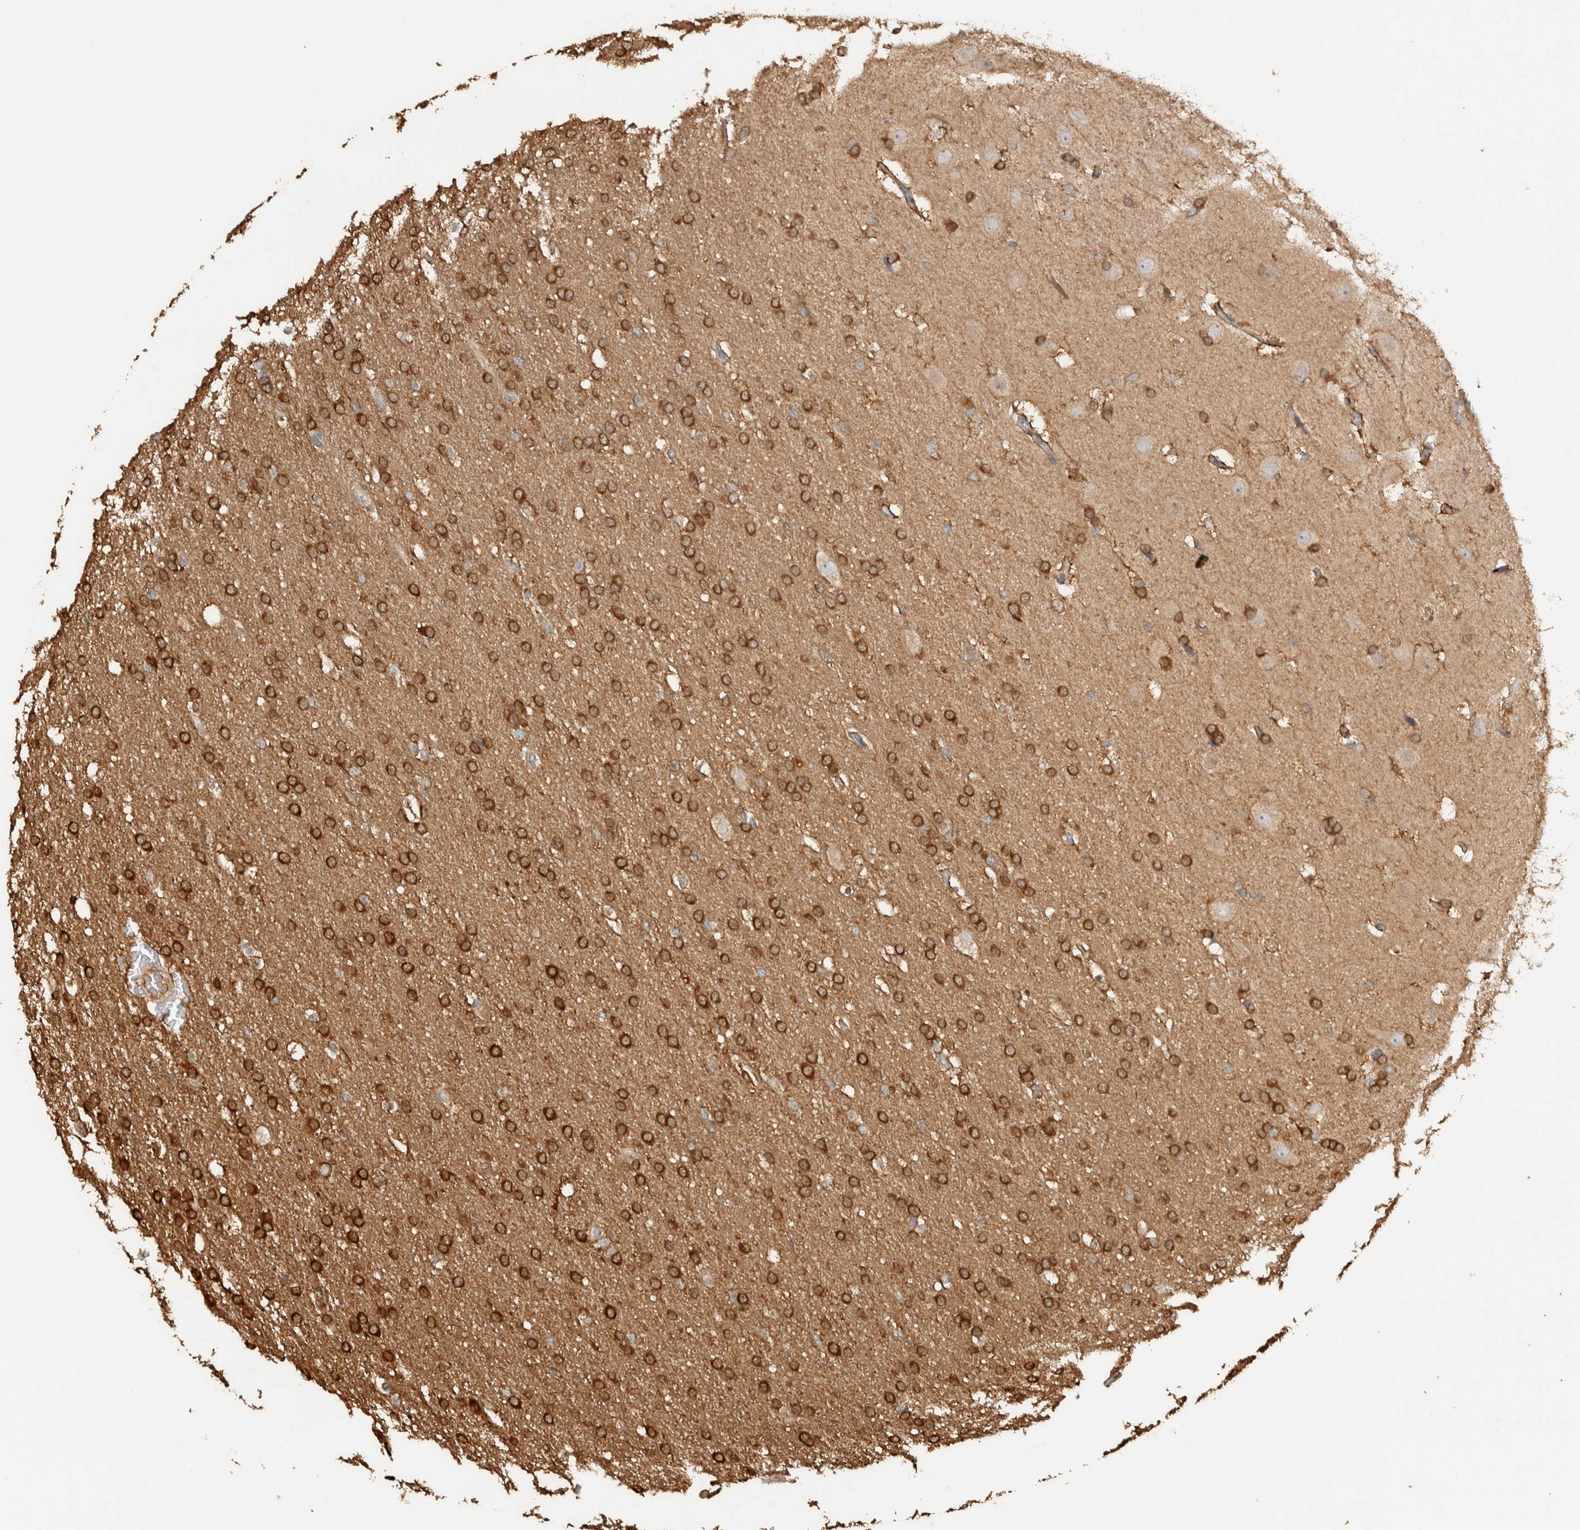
{"staining": {"intensity": "strong", "quantity": ">75%", "location": "cytoplasmic/membranous"}, "tissue": "glioma", "cell_type": "Tumor cells", "image_type": "cancer", "snomed": [{"axis": "morphology", "description": "Glioma, malignant, Low grade"}, {"axis": "topography", "description": "Brain"}], "caption": "High-power microscopy captured an immunohistochemistry image of glioma, revealing strong cytoplasmic/membranous expression in approximately >75% of tumor cells. (Brightfield microscopy of DAB IHC at high magnification).", "gene": "CNTROB", "patient": {"sex": "female", "age": 37}}